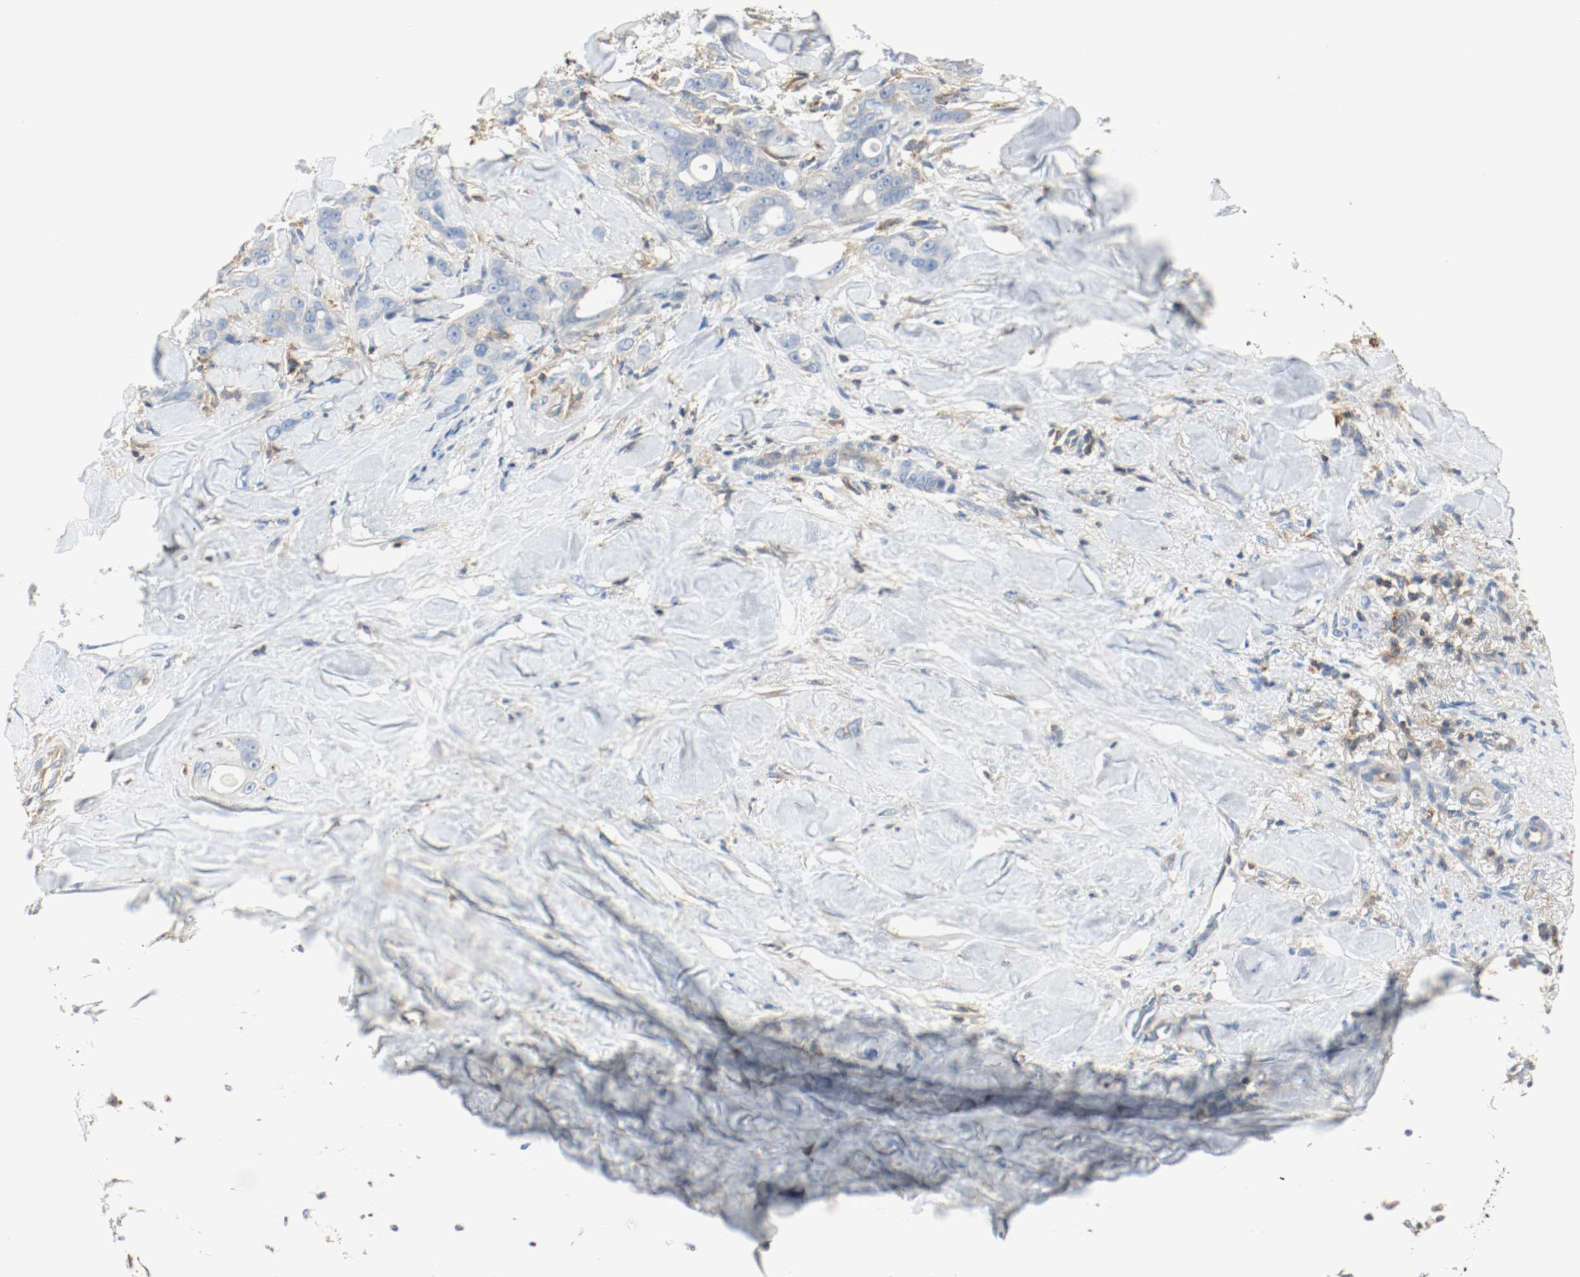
{"staining": {"intensity": "negative", "quantity": "none", "location": "none"}, "tissue": "liver cancer", "cell_type": "Tumor cells", "image_type": "cancer", "snomed": [{"axis": "morphology", "description": "Cholangiocarcinoma"}, {"axis": "topography", "description": "Liver"}], "caption": "Protein analysis of cholangiocarcinoma (liver) demonstrates no significant positivity in tumor cells.", "gene": "ARPC1B", "patient": {"sex": "female", "age": 67}}